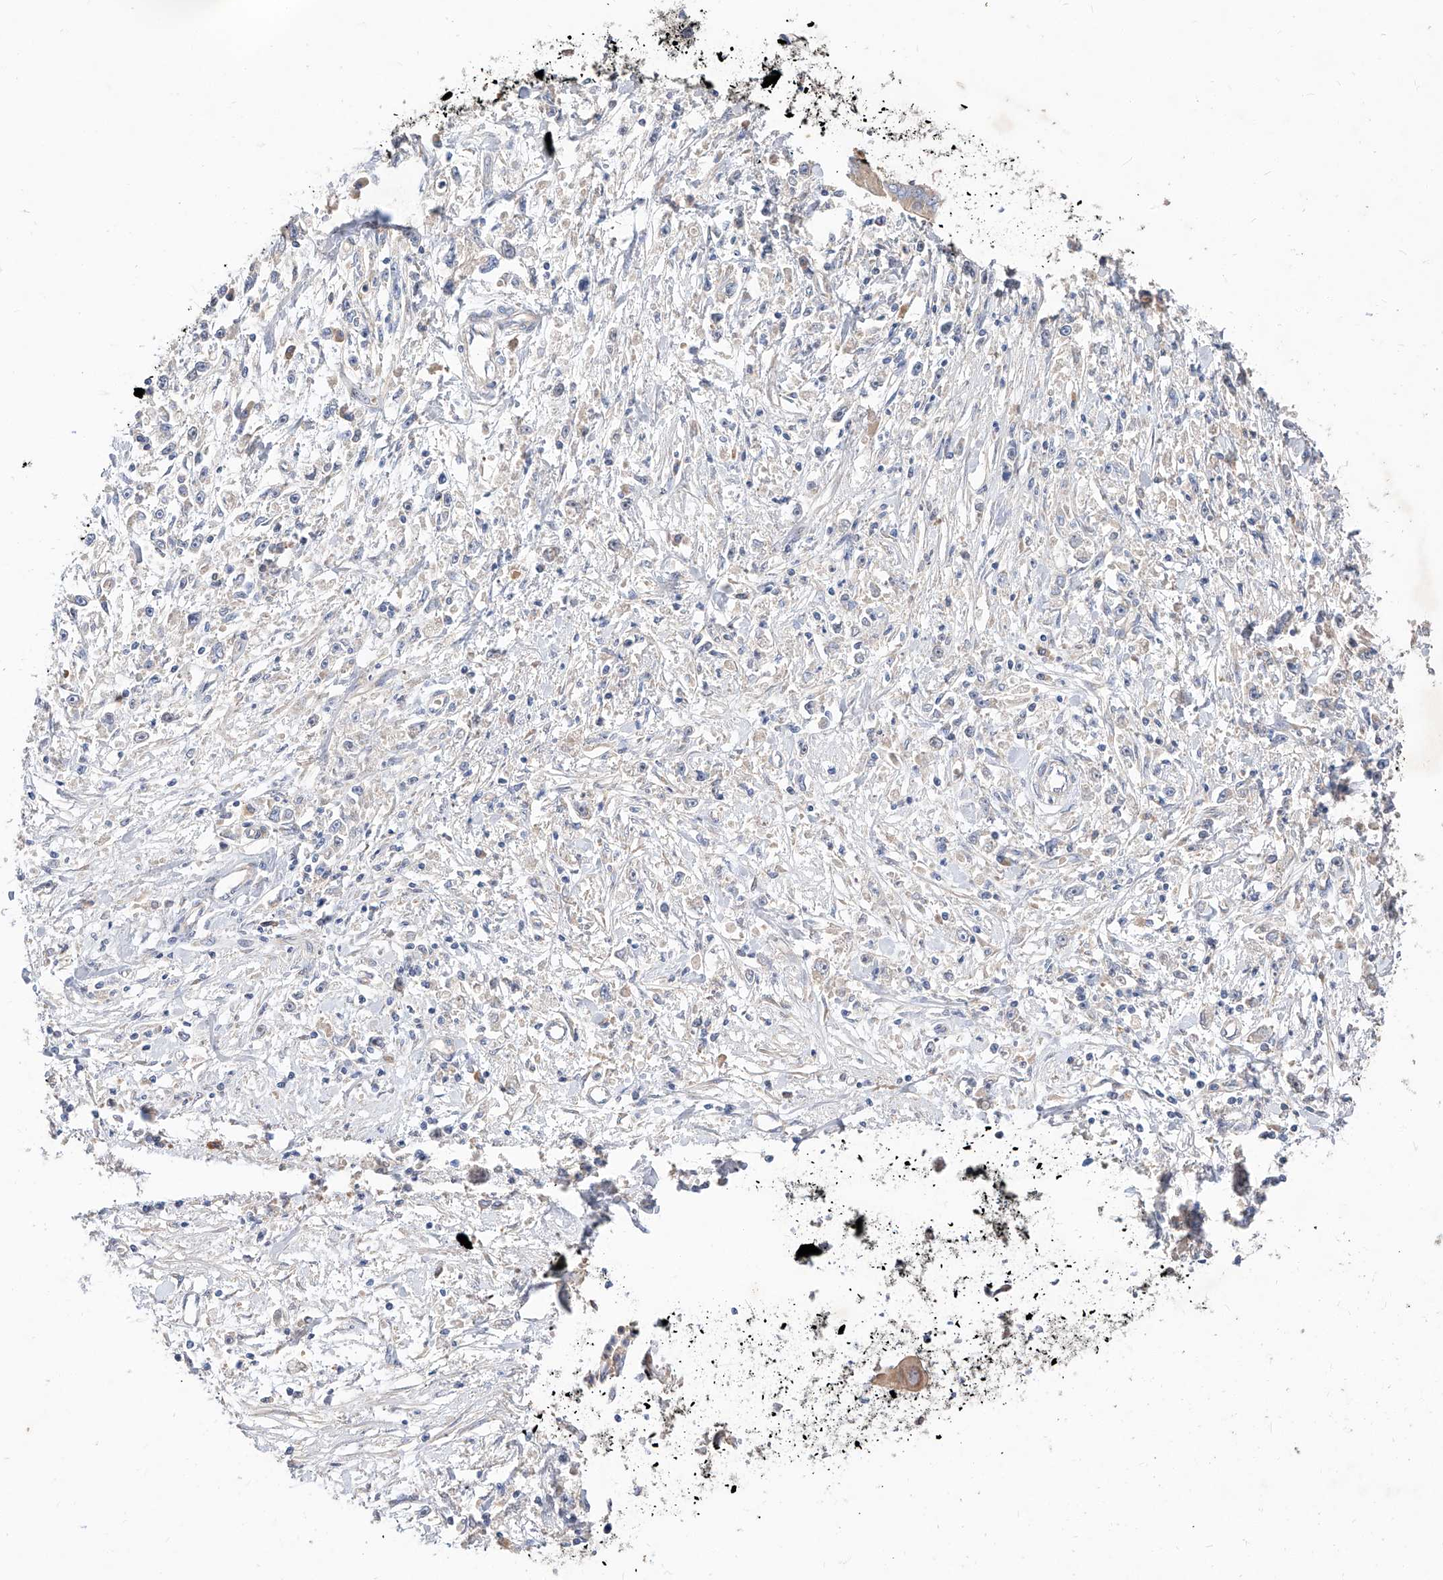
{"staining": {"intensity": "negative", "quantity": "none", "location": "none"}, "tissue": "stomach cancer", "cell_type": "Tumor cells", "image_type": "cancer", "snomed": [{"axis": "morphology", "description": "Adenocarcinoma, NOS"}, {"axis": "topography", "description": "Stomach"}], "caption": "Tumor cells show no significant protein staining in adenocarcinoma (stomach). (Immunohistochemistry (ihc), brightfield microscopy, high magnification).", "gene": "DIRAS3", "patient": {"sex": "female", "age": 59}}